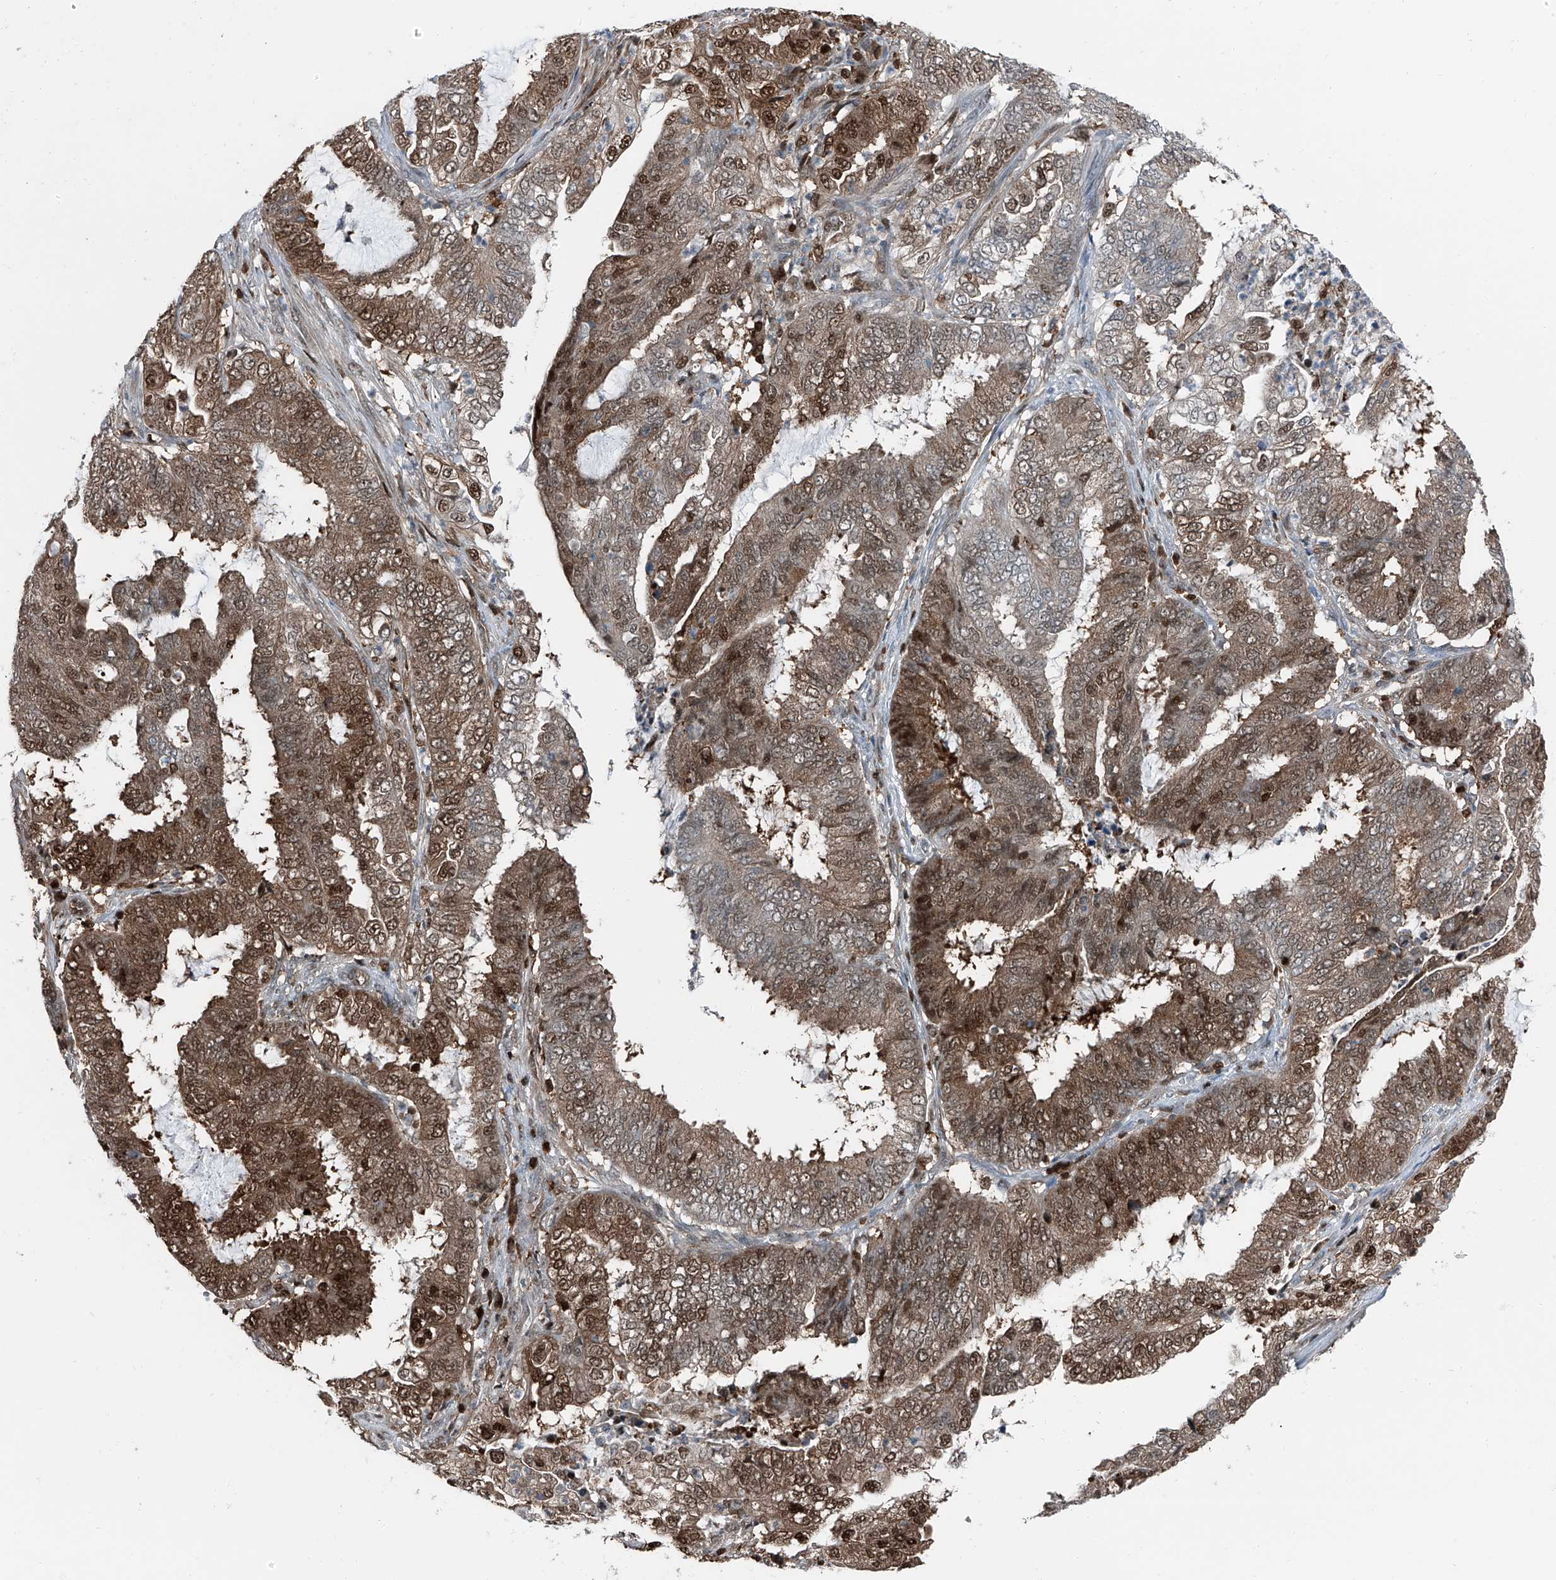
{"staining": {"intensity": "moderate", "quantity": ">75%", "location": "cytoplasmic/membranous,nuclear"}, "tissue": "endometrial cancer", "cell_type": "Tumor cells", "image_type": "cancer", "snomed": [{"axis": "morphology", "description": "Adenocarcinoma, NOS"}, {"axis": "topography", "description": "Endometrium"}], "caption": "Immunohistochemical staining of human endometrial cancer (adenocarcinoma) shows moderate cytoplasmic/membranous and nuclear protein staining in about >75% of tumor cells.", "gene": "PSMB10", "patient": {"sex": "female", "age": 51}}